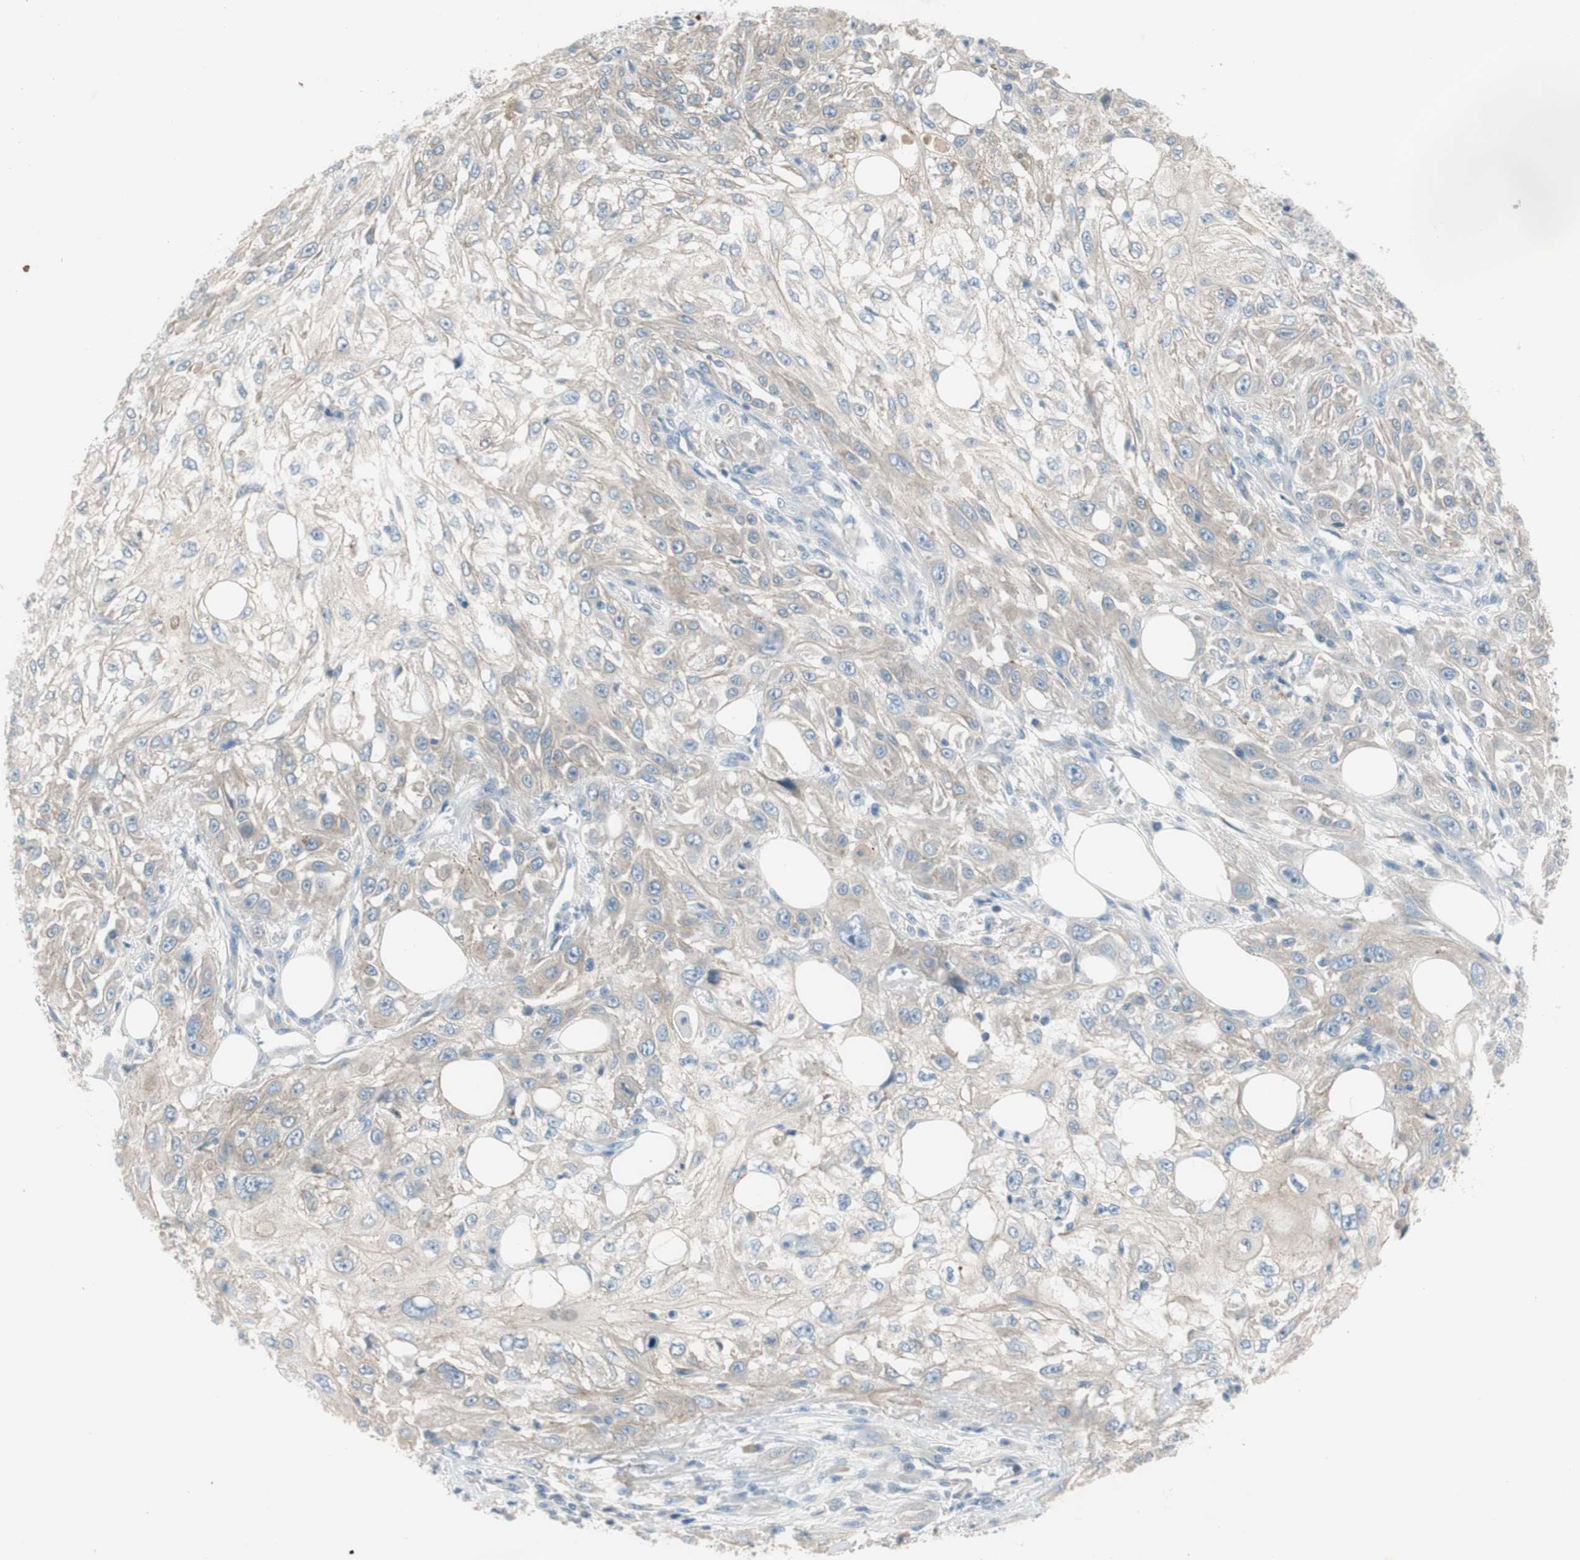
{"staining": {"intensity": "weak", "quantity": ">75%", "location": "cytoplasmic/membranous"}, "tissue": "skin cancer", "cell_type": "Tumor cells", "image_type": "cancer", "snomed": [{"axis": "morphology", "description": "Squamous cell carcinoma, NOS"}, {"axis": "topography", "description": "Skin"}], "caption": "An IHC micrograph of neoplastic tissue is shown. Protein staining in brown highlights weak cytoplasmic/membranous positivity in skin cancer within tumor cells.", "gene": "PRRG4", "patient": {"sex": "male", "age": 75}}